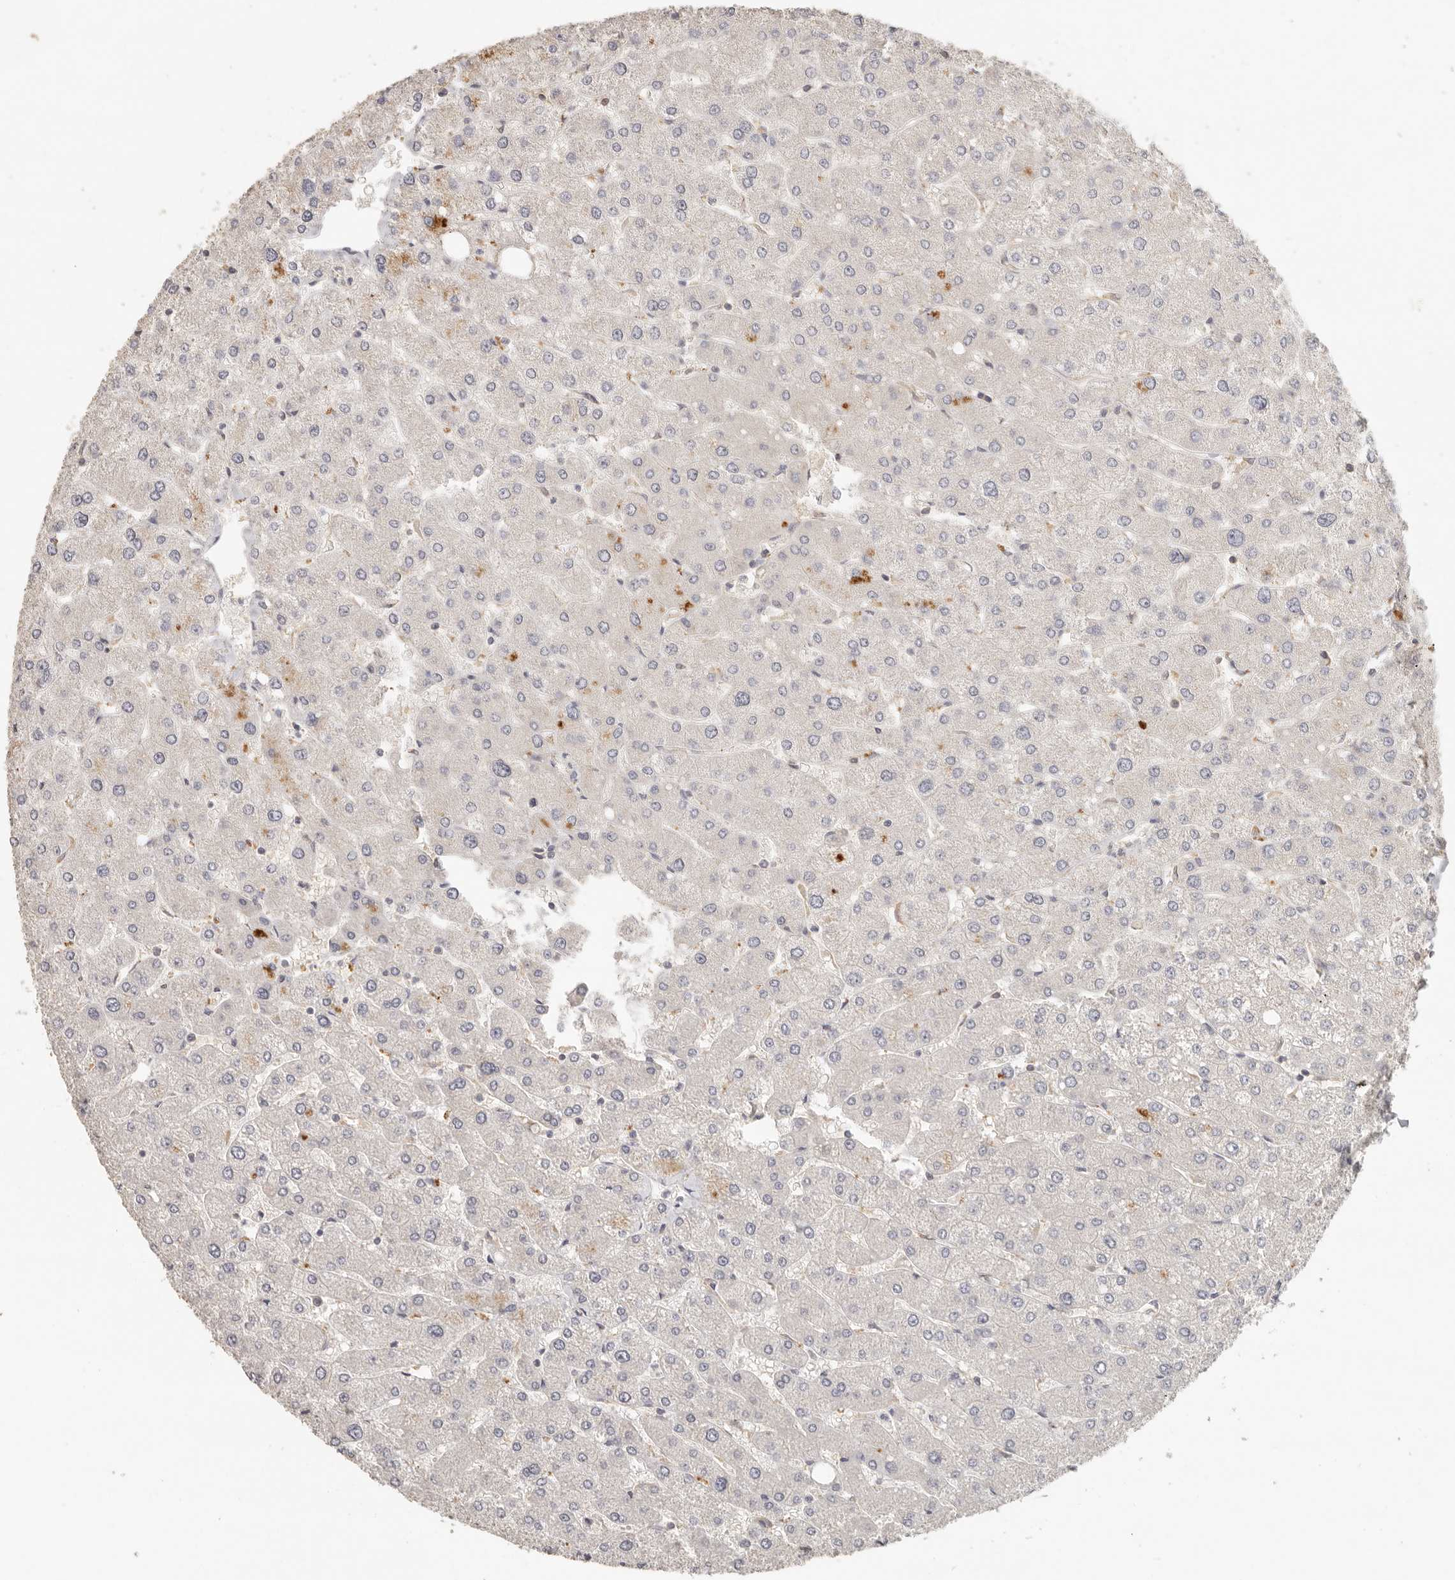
{"staining": {"intensity": "negative", "quantity": "none", "location": "none"}, "tissue": "liver", "cell_type": "Cholangiocytes", "image_type": "normal", "snomed": [{"axis": "morphology", "description": "Normal tissue, NOS"}, {"axis": "topography", "description": "Liver"}], "caption": "This is a photomicrograph of immunohistochemistry (IHC) staining of normal liver, which shows no expression in cholangiocytes. (Immunohistochemistry (ihc), brightfield microscopy, high magnification).", "gene": "CSK", "patient": {"sex": "male", "age": 55}}